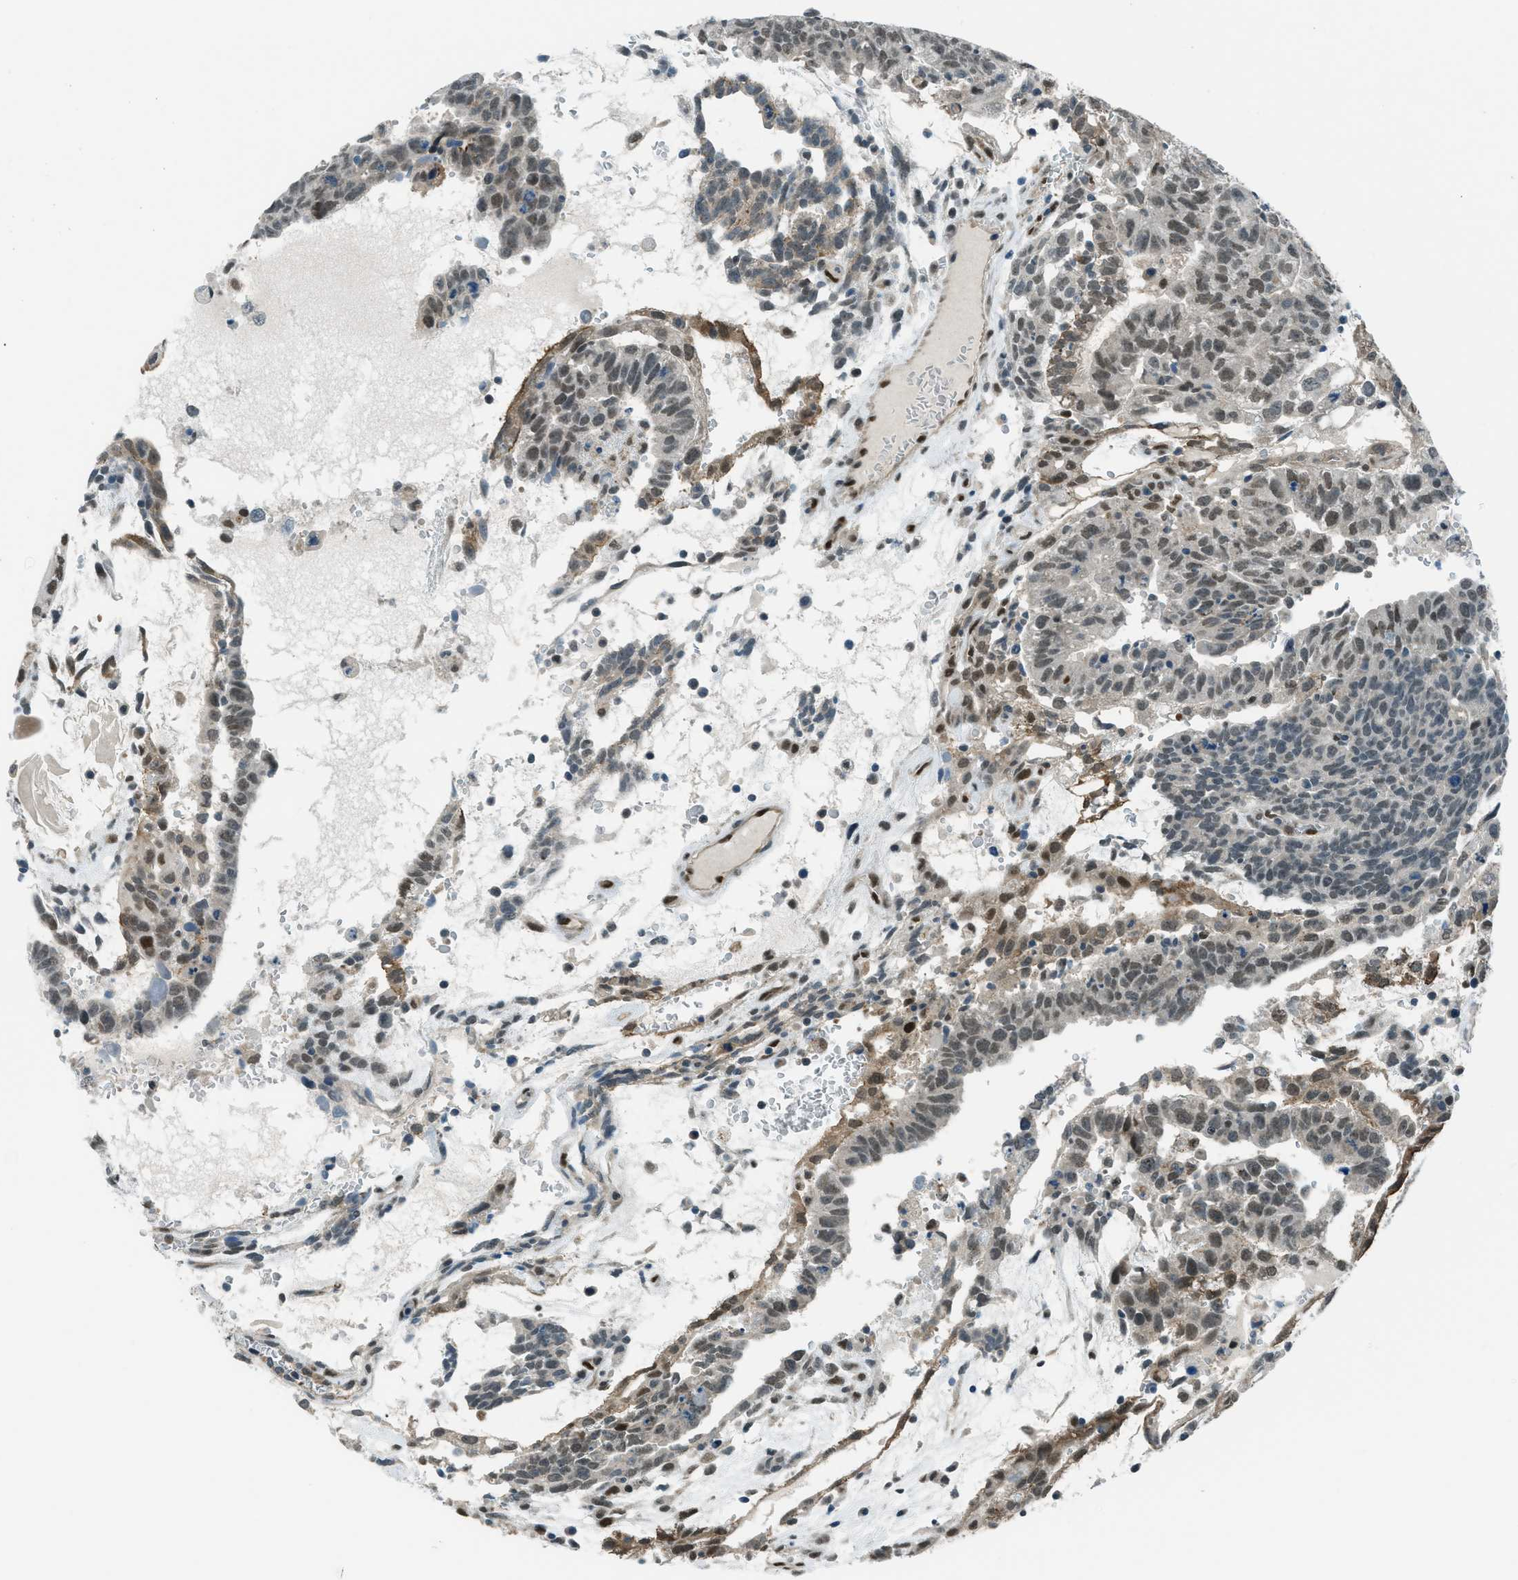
{"staining": {"intensity": "weak", "quantity": ">75%", "location": "nuclear"}, "tissue": "testis cancer", "cell_type": "Tumor cells", "image_type": "cancer", "snomed": [{"axis": "morphology", "description": "Seminoma, NOS"}, {"axis": "morphology", "description": "Carcinoma, Embryonal, NOS"}, {"axis": "topography", "description": "Testis"}], "caption": "Seminoma (testis) stained with a protein marker shows weak staining in tumor cells.", "gene": "NPEPL1", "patient": {"sex": "male", "age": 52}}